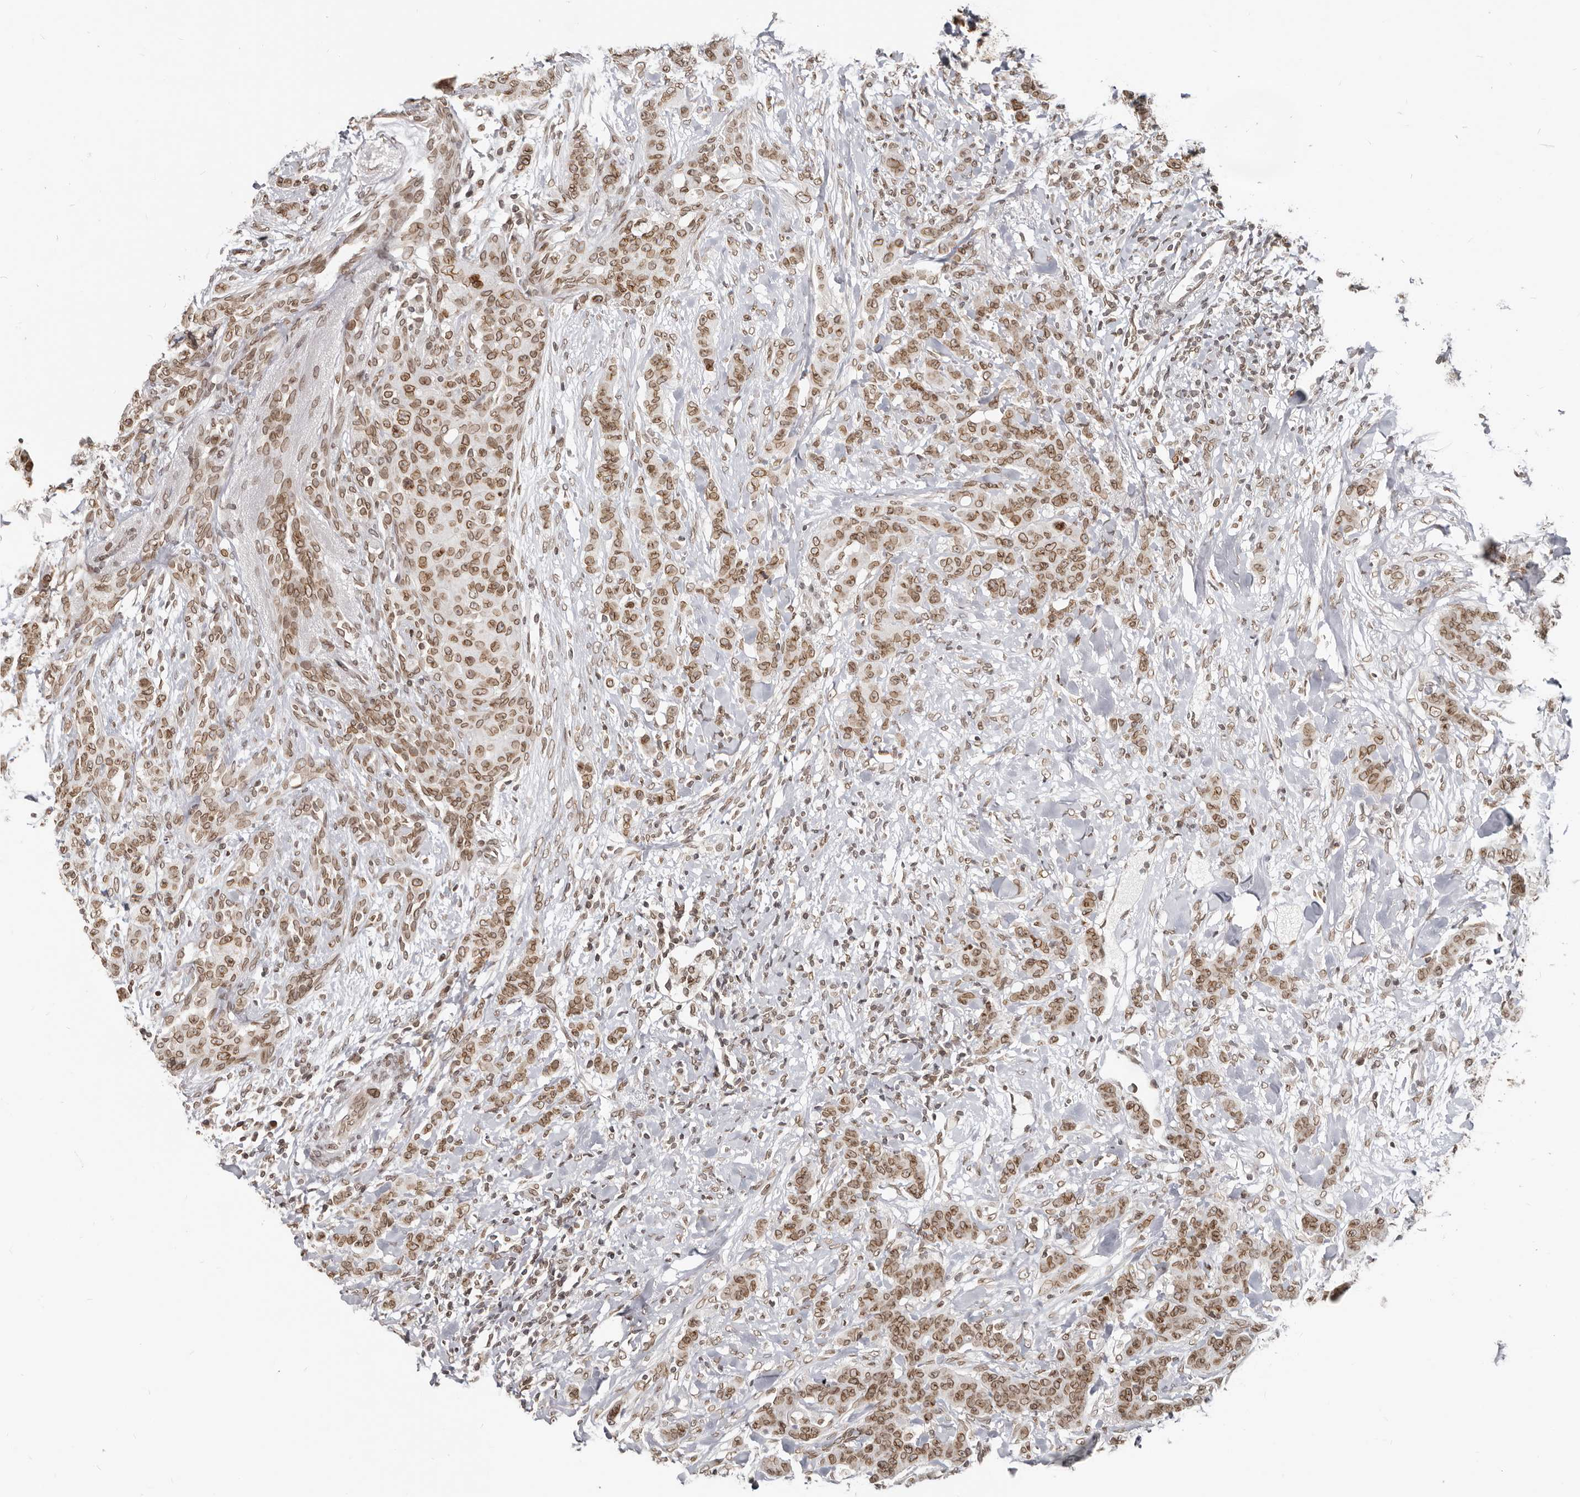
{"staining": {"intensity": "moderate", "quantity": ">75%", "location": "cytoplasmic/membranous,nuclear"}, "tissue": "breast cancer", "cell_type": "Tumor cells", "image_type": "cancer", "snomed": [{"axis": "morphology", "description": "Duct carcinoma"}, {"axis": "topography", "description": "Breast"}], "caption": "Human intraductal carcinoma (breast) stained with a protein marker shows moderate staining in tumor cells.", "gene": "NUP153", "patient": {"sex": "female", "age": 40}}